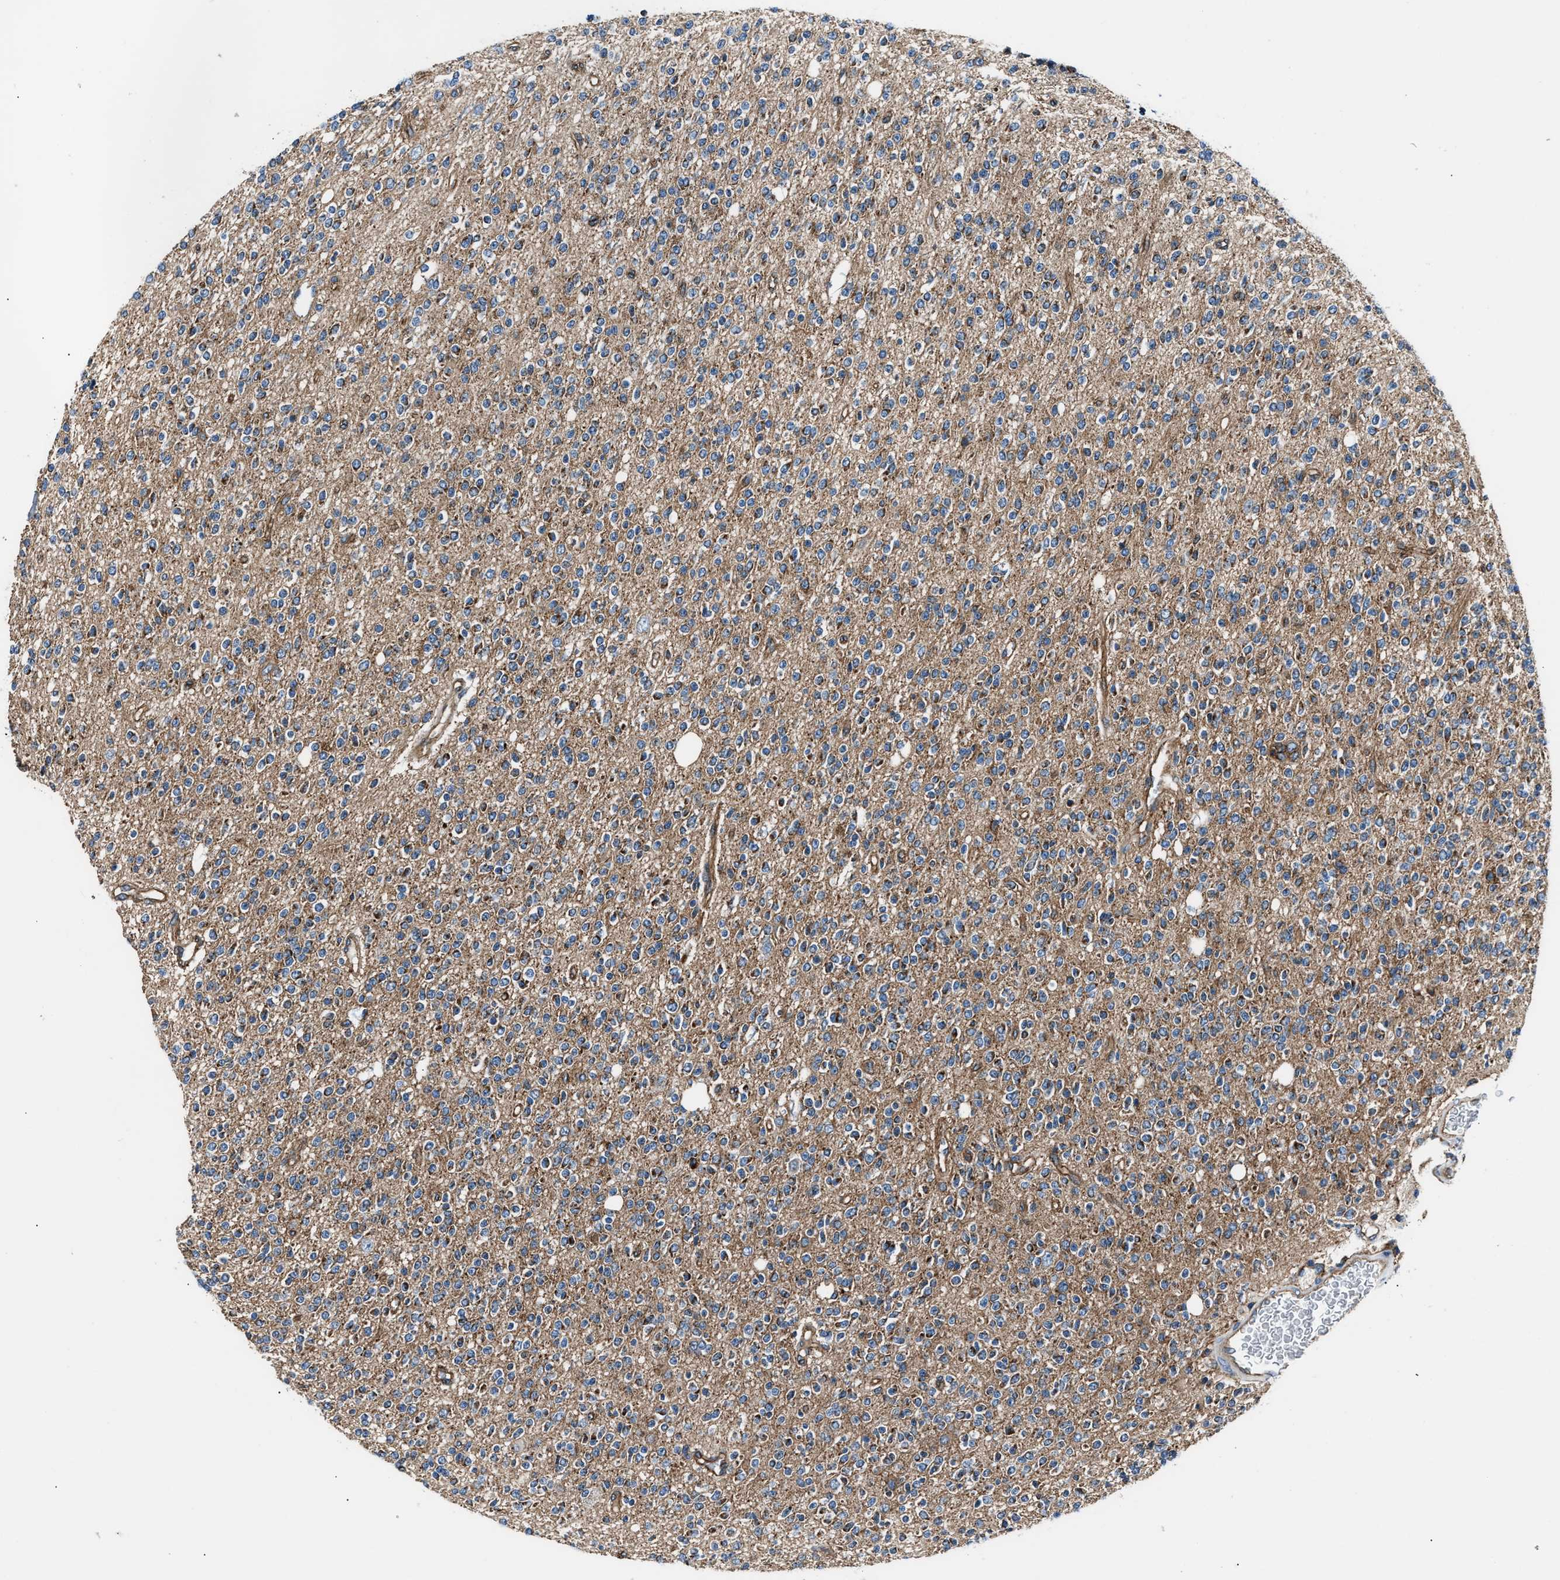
{"staining": {"intensity": "moderate", "quantity": "<25%", "location": "cytoplasmic/membranous"}, "tissue": "glioma", "cell_type": "Tumor cells", "image_type": "cancer", "snomed": [{"axis": "morphology", "description": "Glioma, malignant, High grade"}, {"axis": "topography", "description": "Brain"}], "caption": "Moderate cytoplasmic/membranous positivity for a protein is identified in about <25% of tumor cells of malignant glioma (high-grade) using IHC.", "gene": "GGCT", "patient": {"sex": "male", "age": 34}}